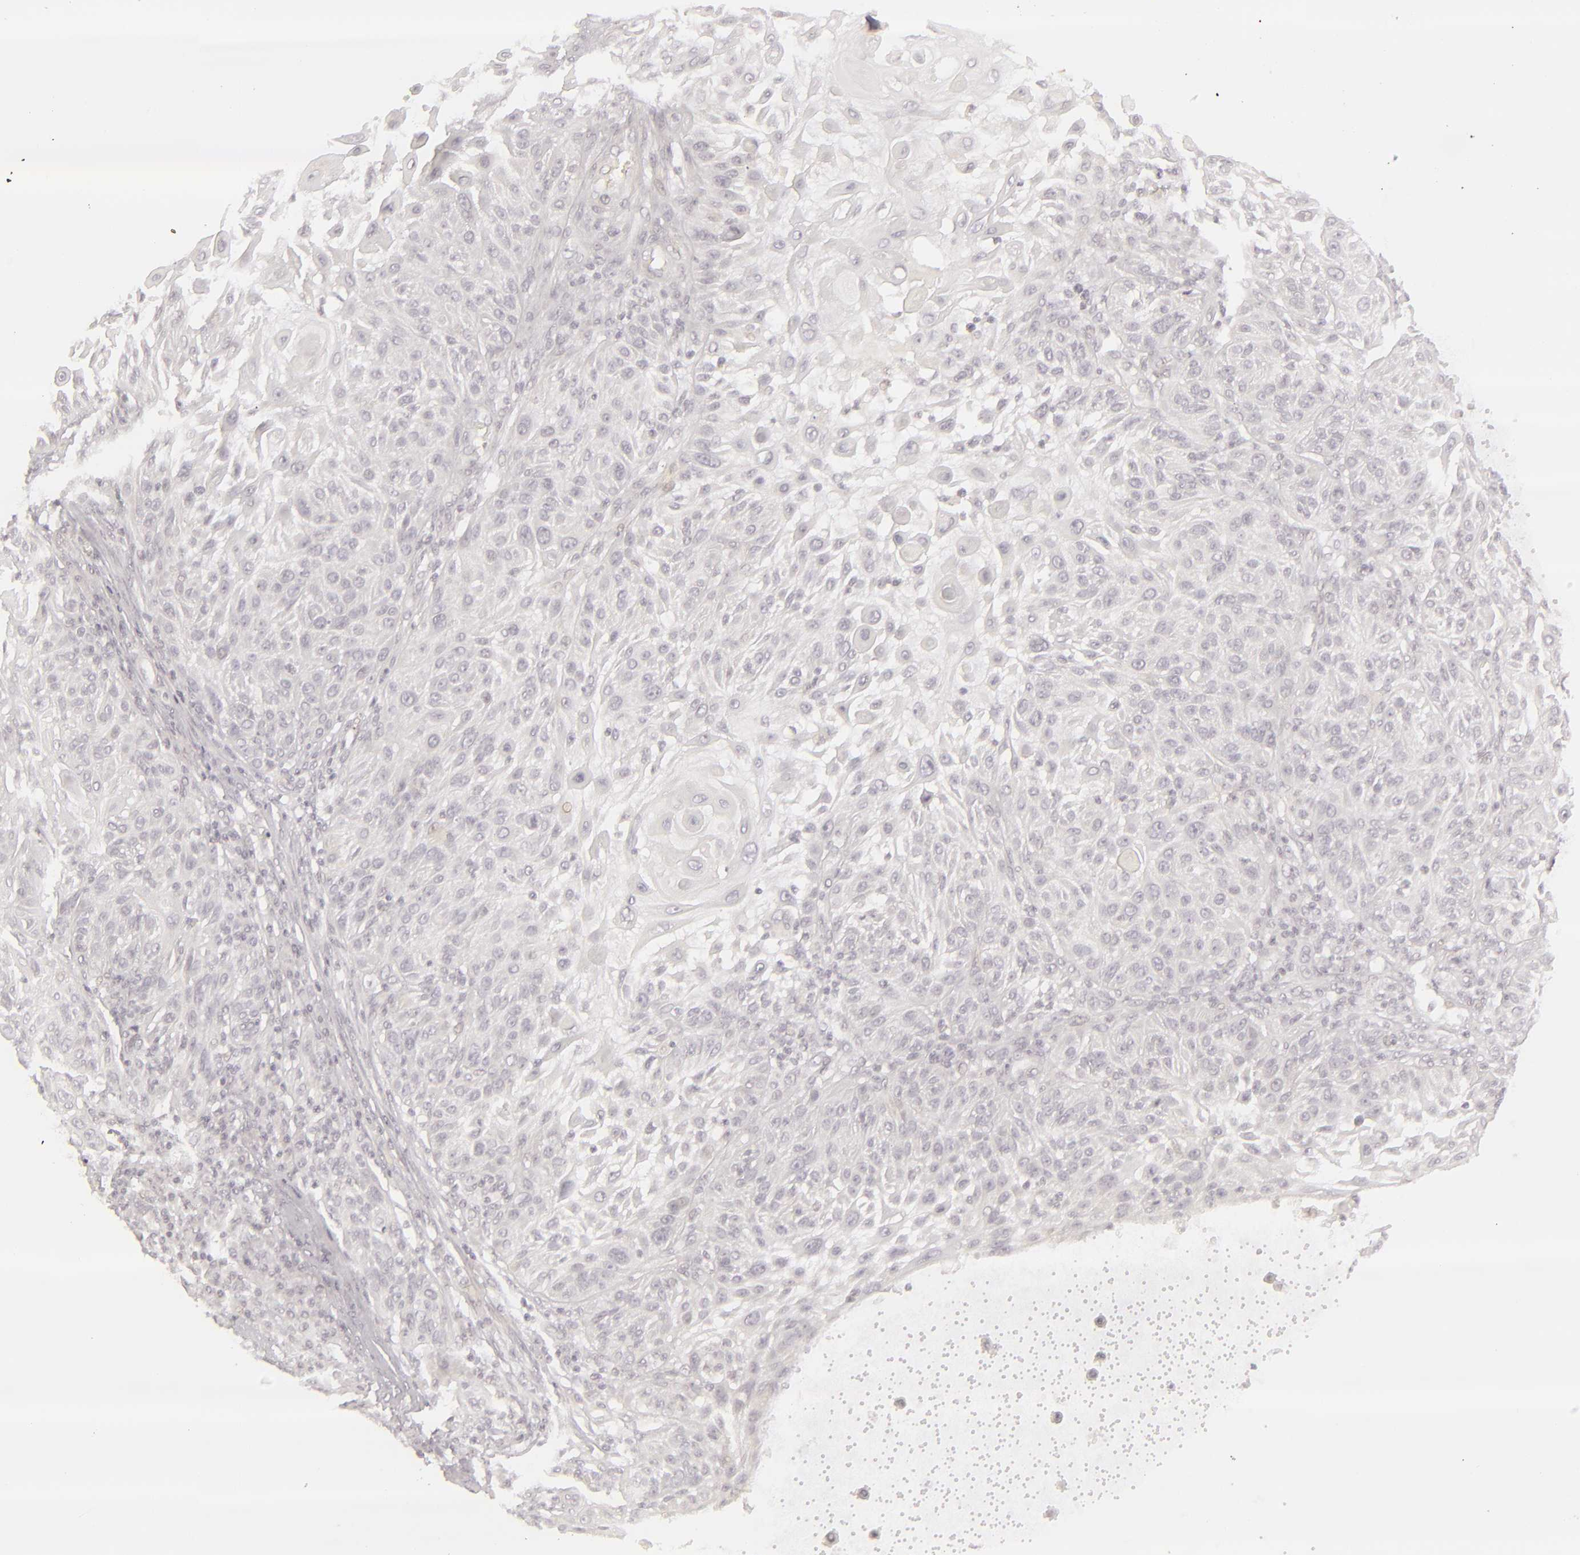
{"staining": {"intensity": "negative", "quantity": "none", "location": "none"}, "tissue": "skin cancer", "cell_type": "Tumor cells", "image_type": "cancer", "snomed": [{"axis": "morphology", "description": "Squamous cell carcinoma, NOS"}, {"axis": "topography", "description": "Skin"}], "caption": "Immunohistochemistry photomicrograph of human skin cancer (squamous cell carcinoma) stained for a protein (brown), which reveals no positivity in tumor cells.", "gene": "SIX1", "patient": {"sex": "female", "age": 89}}